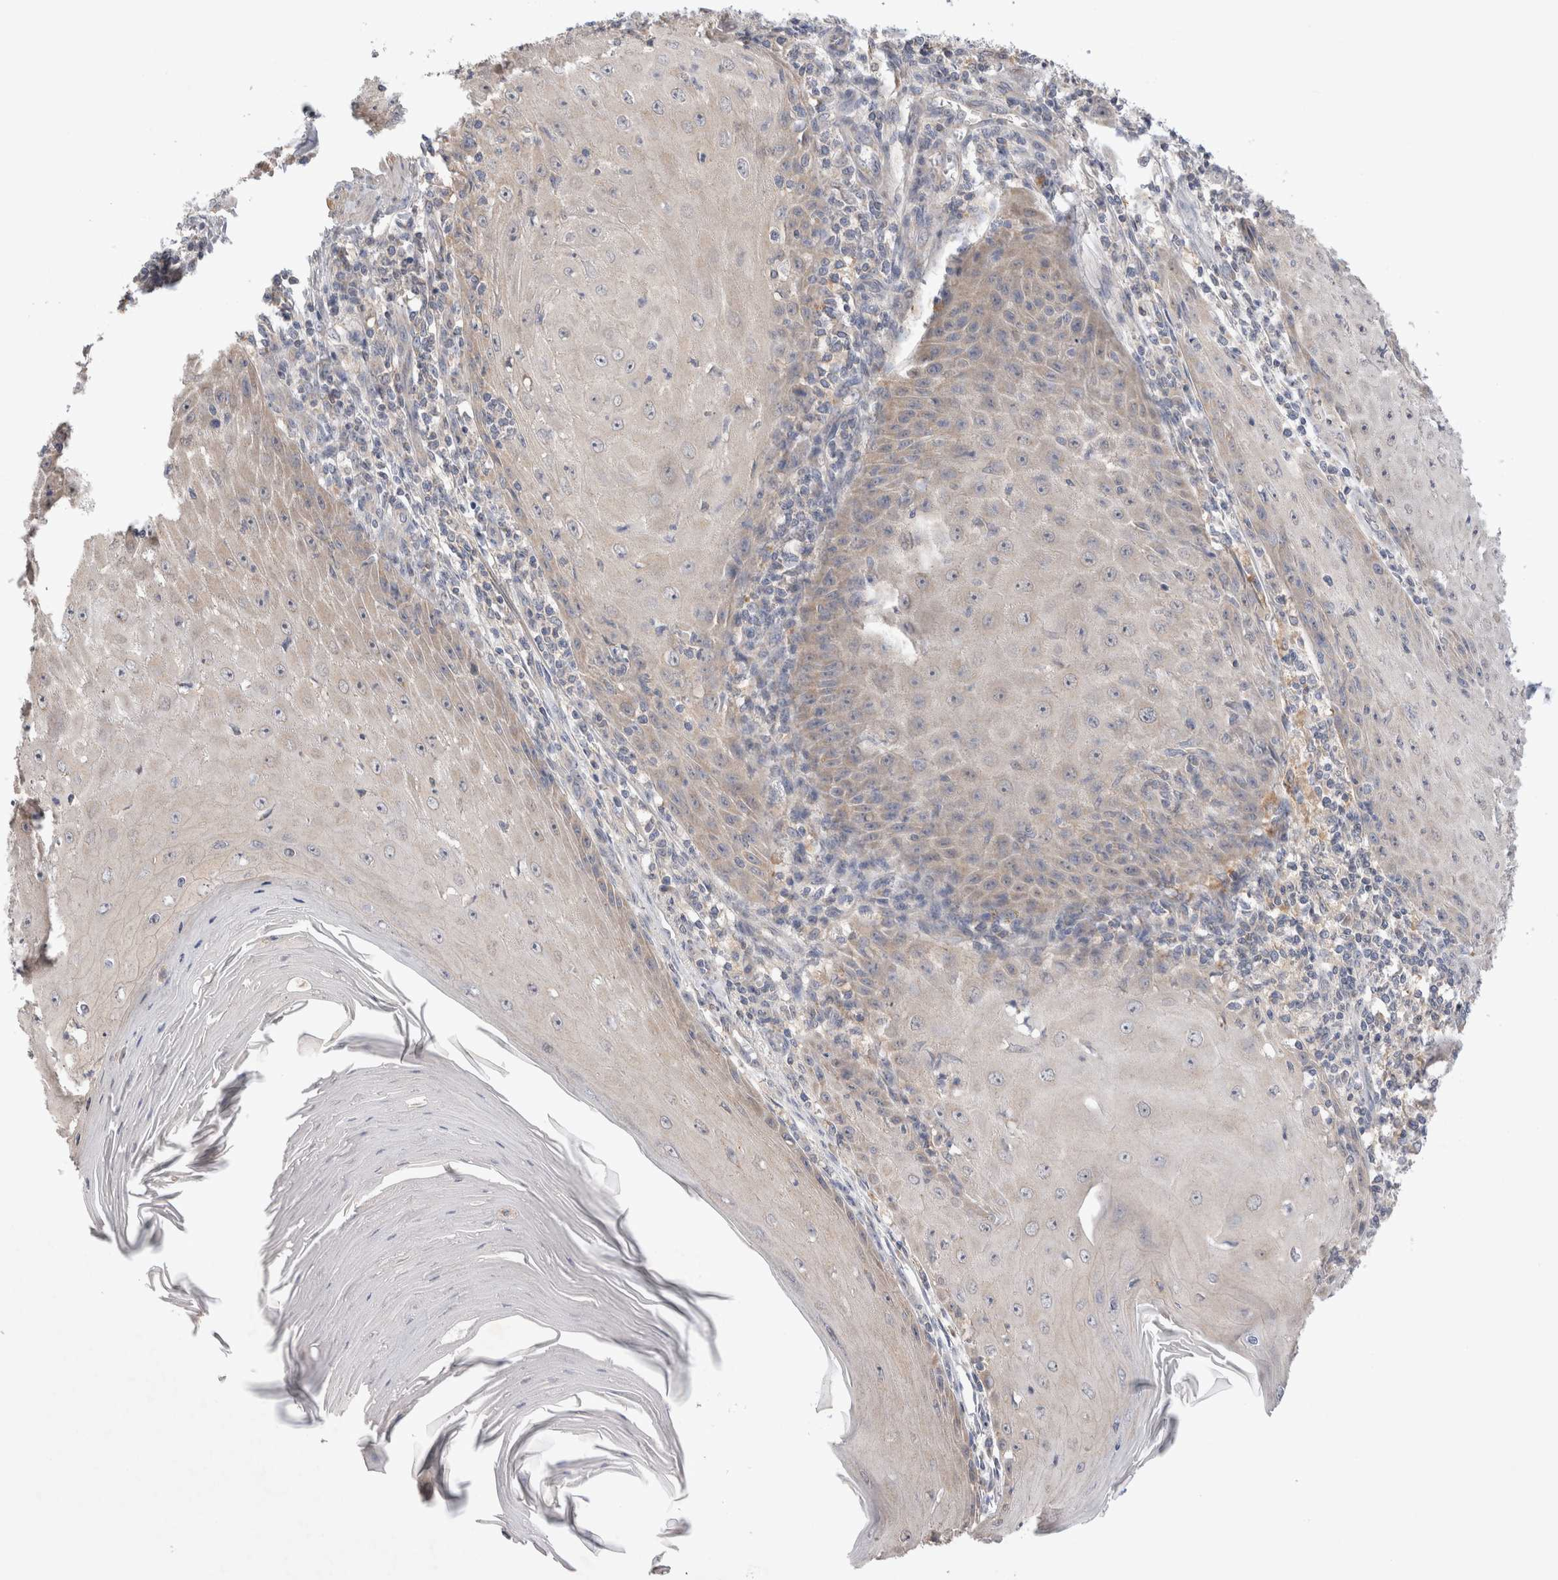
{"staining": {"intensity": "negative", "quantity": "none", "location": "none"}, "tissue": "skin cancer", "cell_type": "Tumor cells", "image_type": "cancer", "snomed": [{"axis": "morphology", "description": "Squamous cell carcinoma, NOS"}, {"axis": "topography", "description": "Skin"}], "caption": "Image shows no significant protein positivity in tumor cells of skin cancer (squamous cell carcinoma).", "gene": "IFT74", "patient": {"sex": "female", "age": 73}}